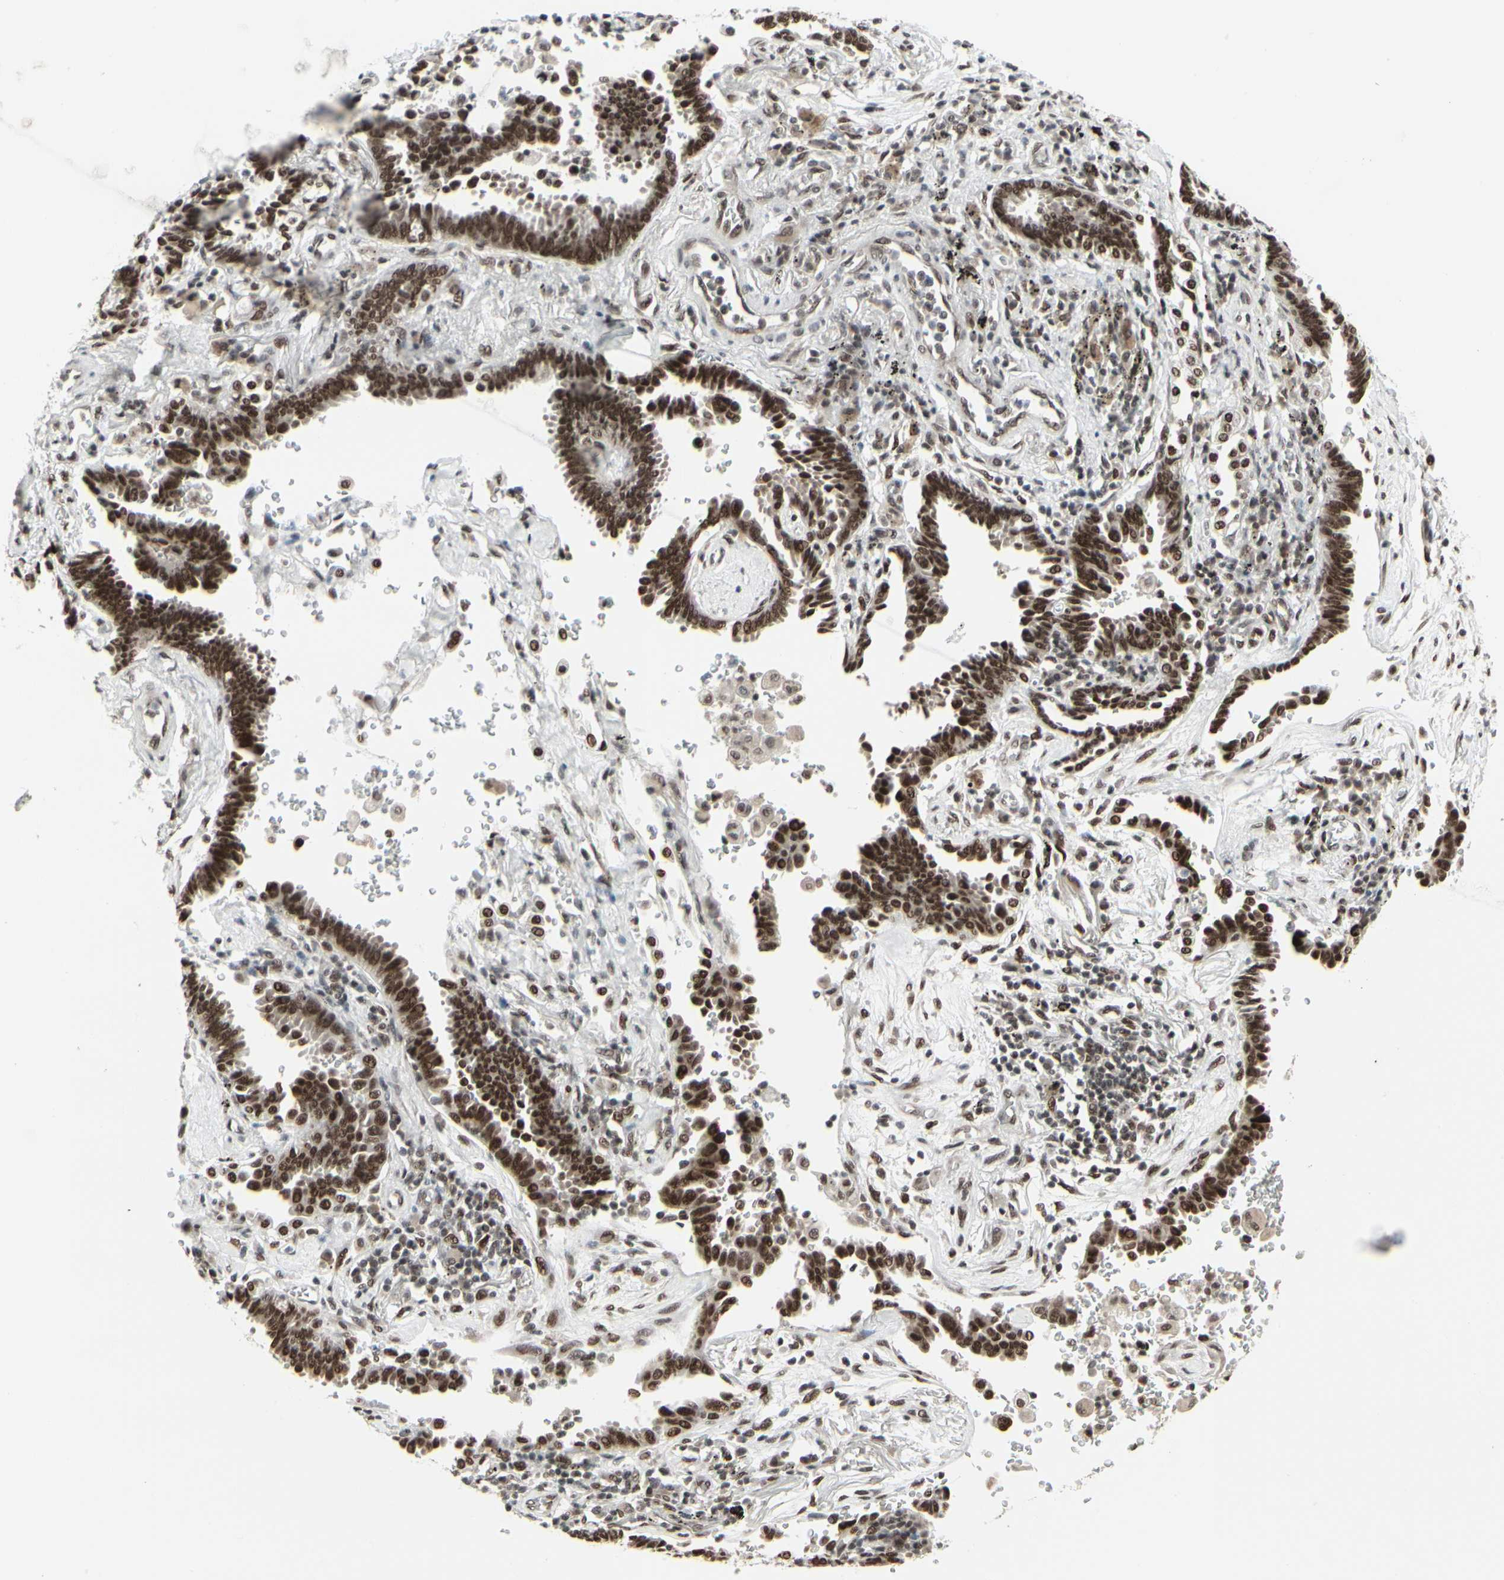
{"staining": {"intensity": "strong", "quantity": ">75%", "location": "nuclear"}, "tissue": "lung cancer", "cell_type": "Tumor cells", "image_type": "cancer", "snomed": [{"axis": "morphology", "description": "Adenocarcinoma, NOS"}, {"axis": "topography", "description": "Lung"}], "caption": "Immunohistochemical staining of lung cancer exhibits high levels of strong nuclear protein staining in about >75% of tumor cells.", "gene": "HMG20A", "patient": {"sex": "female", "age": 64}}